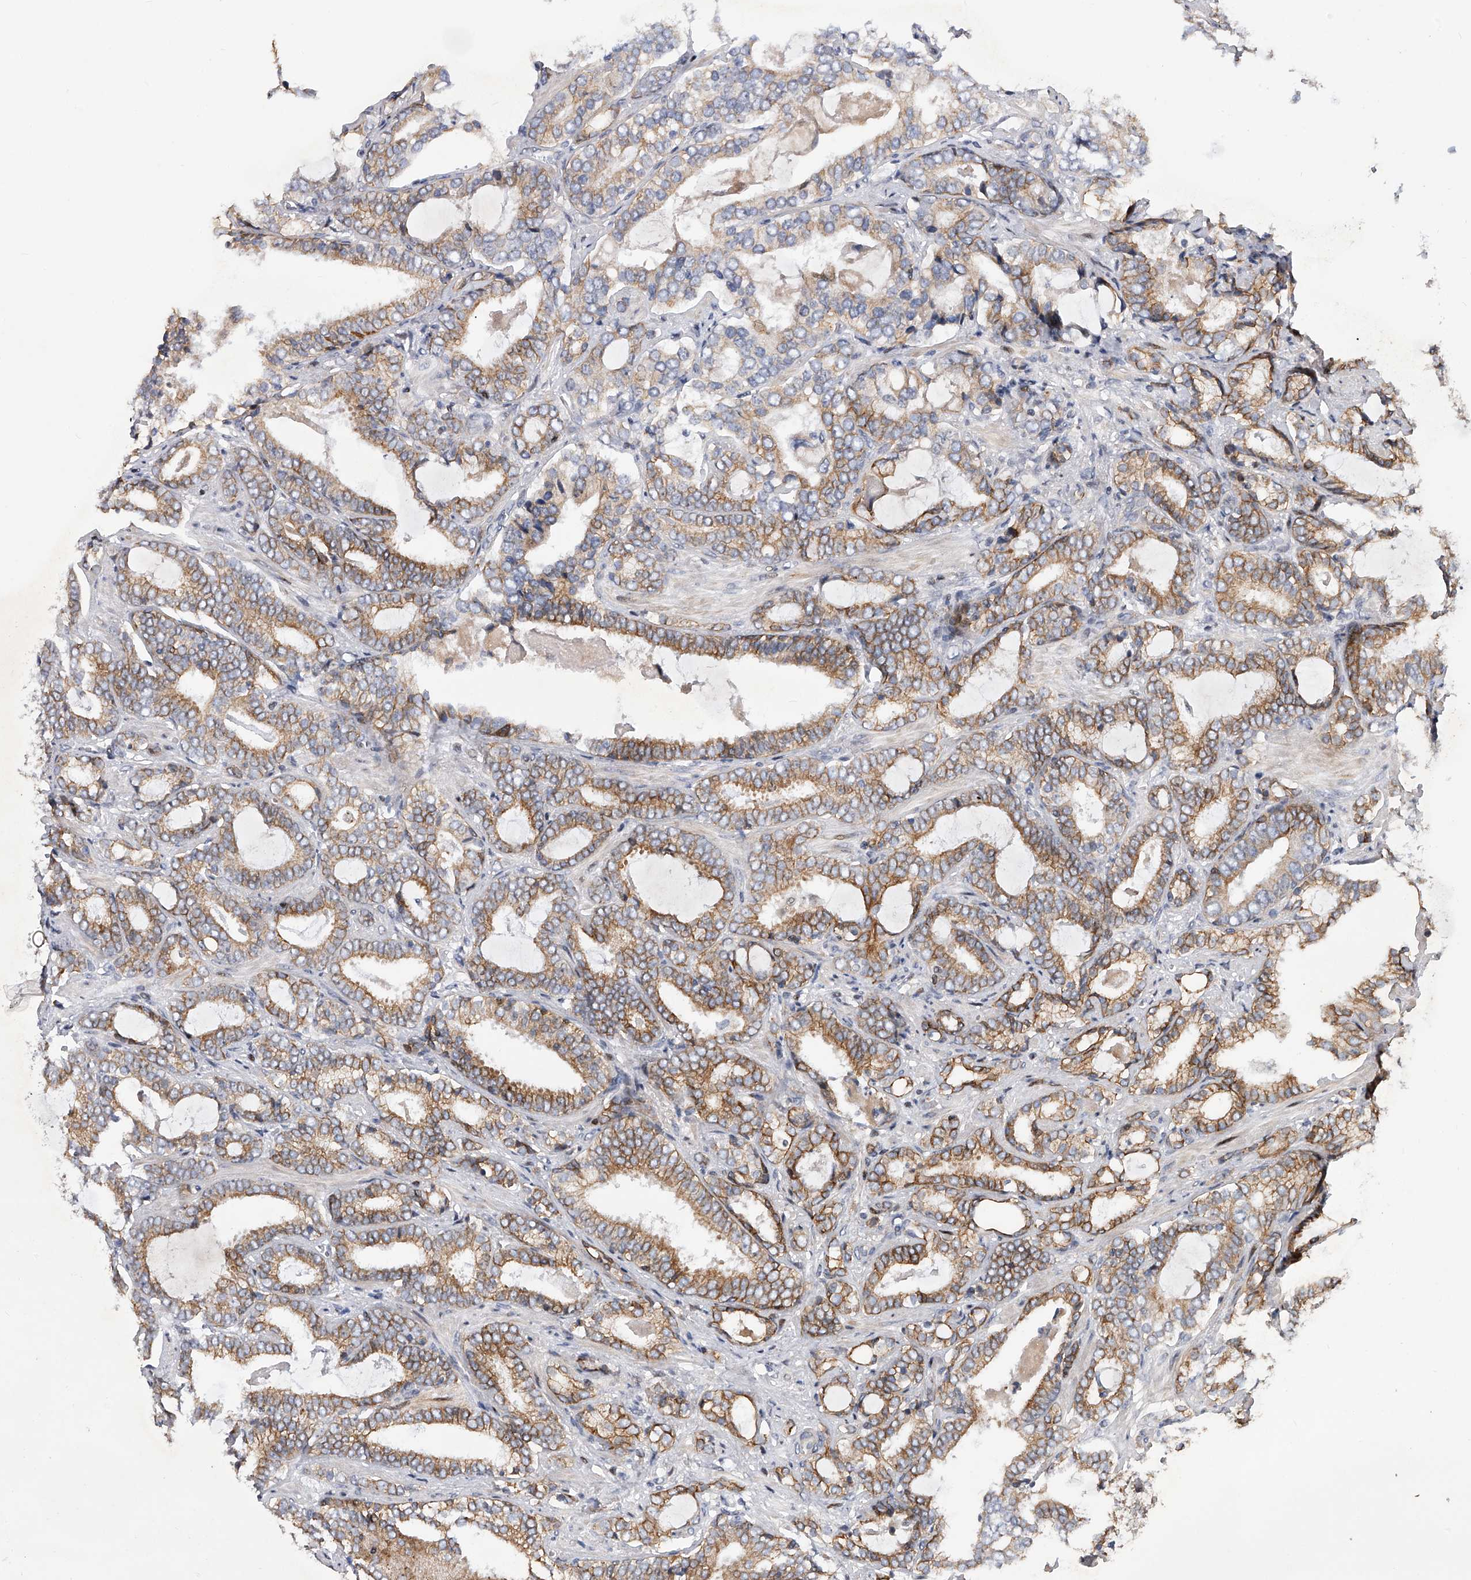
{"staining": {"intensity": "strong", "quantity": "25%-75%", "location": "cytoplasmic/membranous"}, "tissue": "prostate cancer", "cell_type": "Tumor cells", "image_type": "cancer", "snomed": [{"axis": "morphology", "description": "Adenocarcinoma, High grade"}, {"axis": "topography", "description": "Prostate and seminal vesicle, NOS"}], "caption": "The image displays immunohistochemical staining of prostate cancer. There is strong cytoplasmic/membranous expression is appreciated in about 25%-75% of tumor cells. Nuclei are stained in blue.", "gene": "CDH12", "patient": {"sex": "male", "age": 67}}